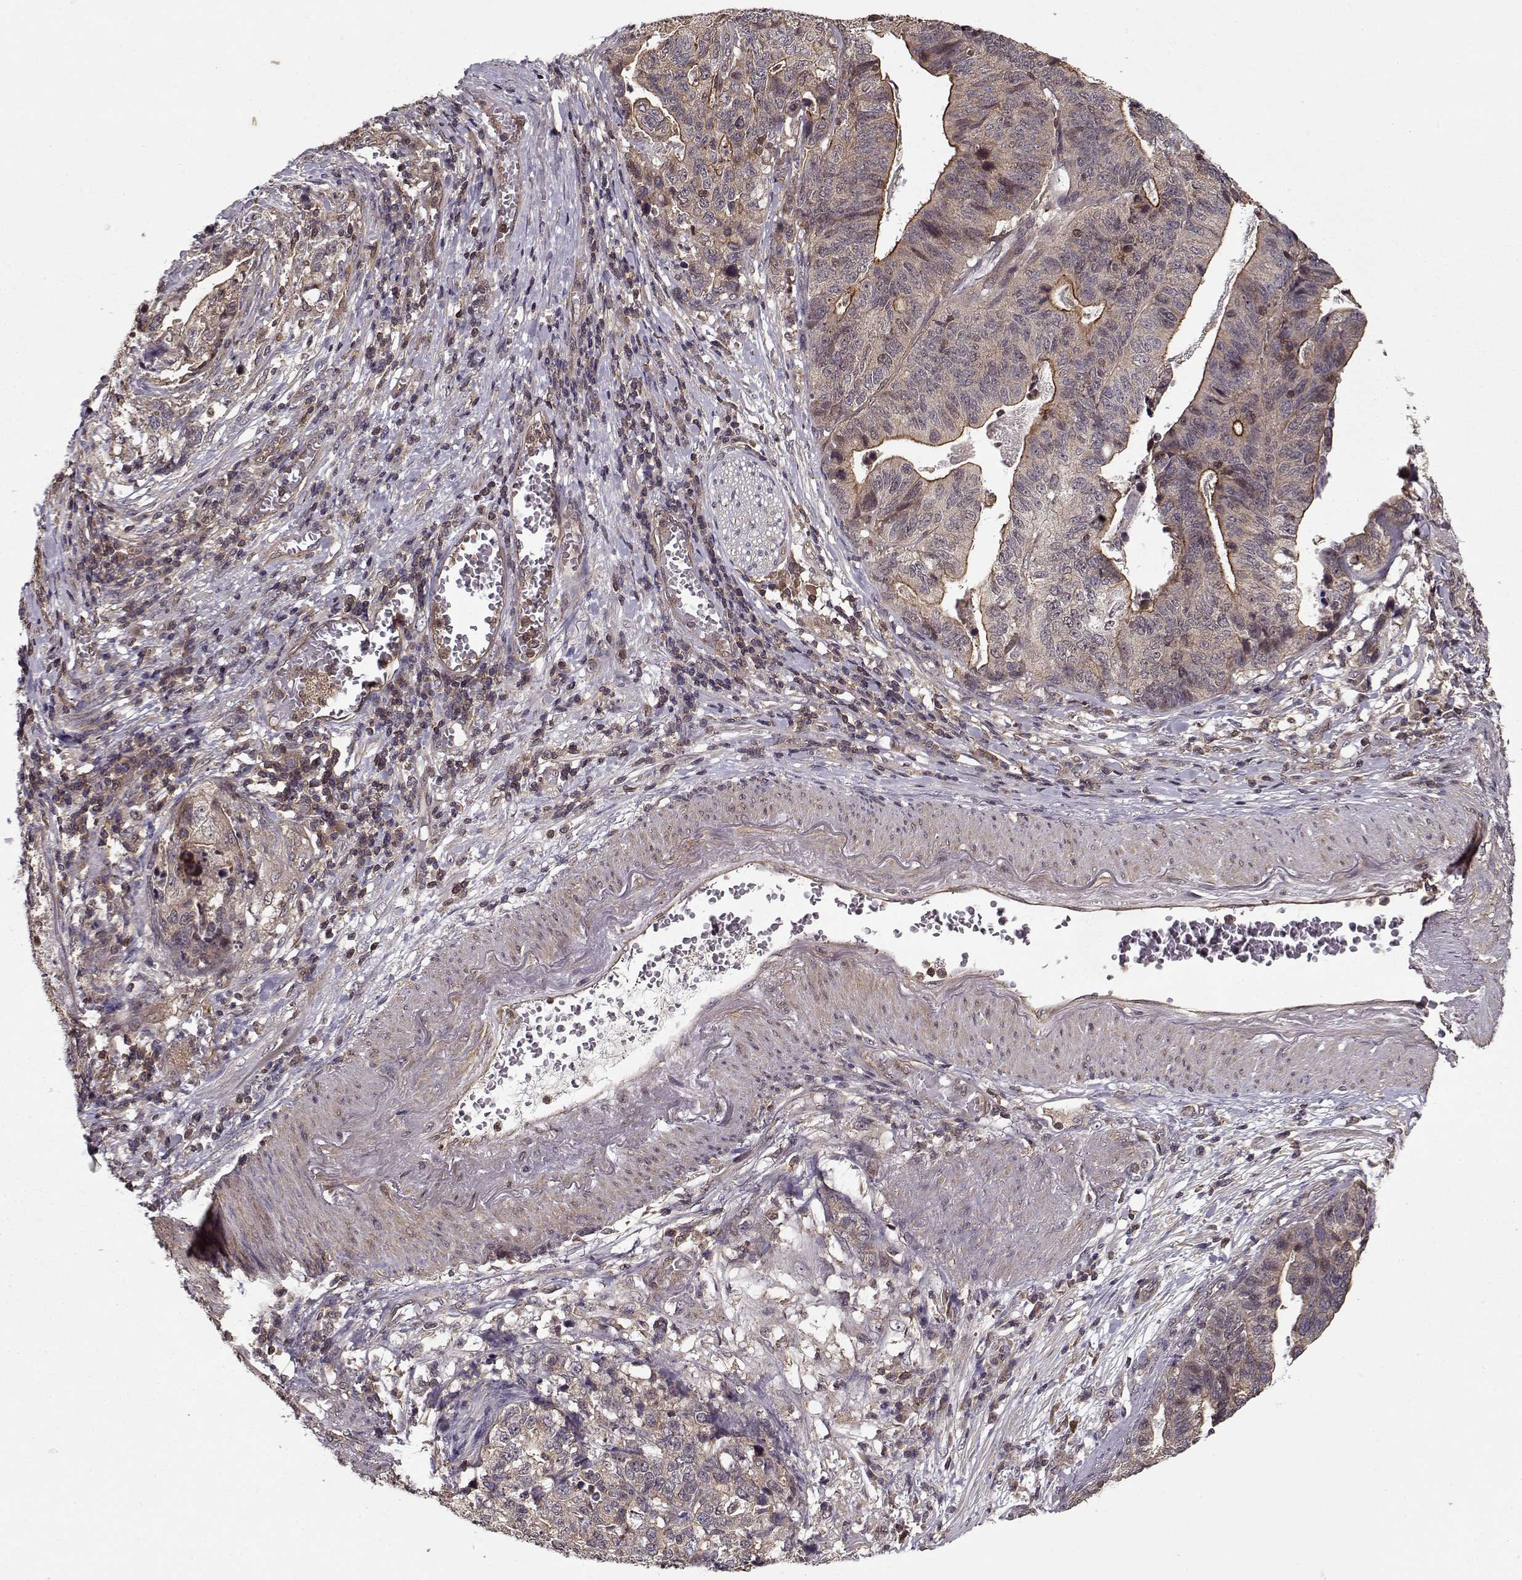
{"staining": {"intensity": "strong", "quantity": "<25%", "location": "cytoplasmic/membranous"}, "tissue": "stomach cancer", "cell_type": "Tumor cells", "image_type": "cancer", "snomed": [{"axis": "morphology", "description": "Adenocarcinoma, NOS"}, {"axis": "topography", "description": "Stomach, upper"}], "caption": "Stomach cancer was stained to show a protein in brown. There is medium levels of strong cytoplasmic/membranous positivity in approximately <25% of tumor cells.", "gene": "PPP1R12A", "patient": {"sex": "female", "age": 67}}